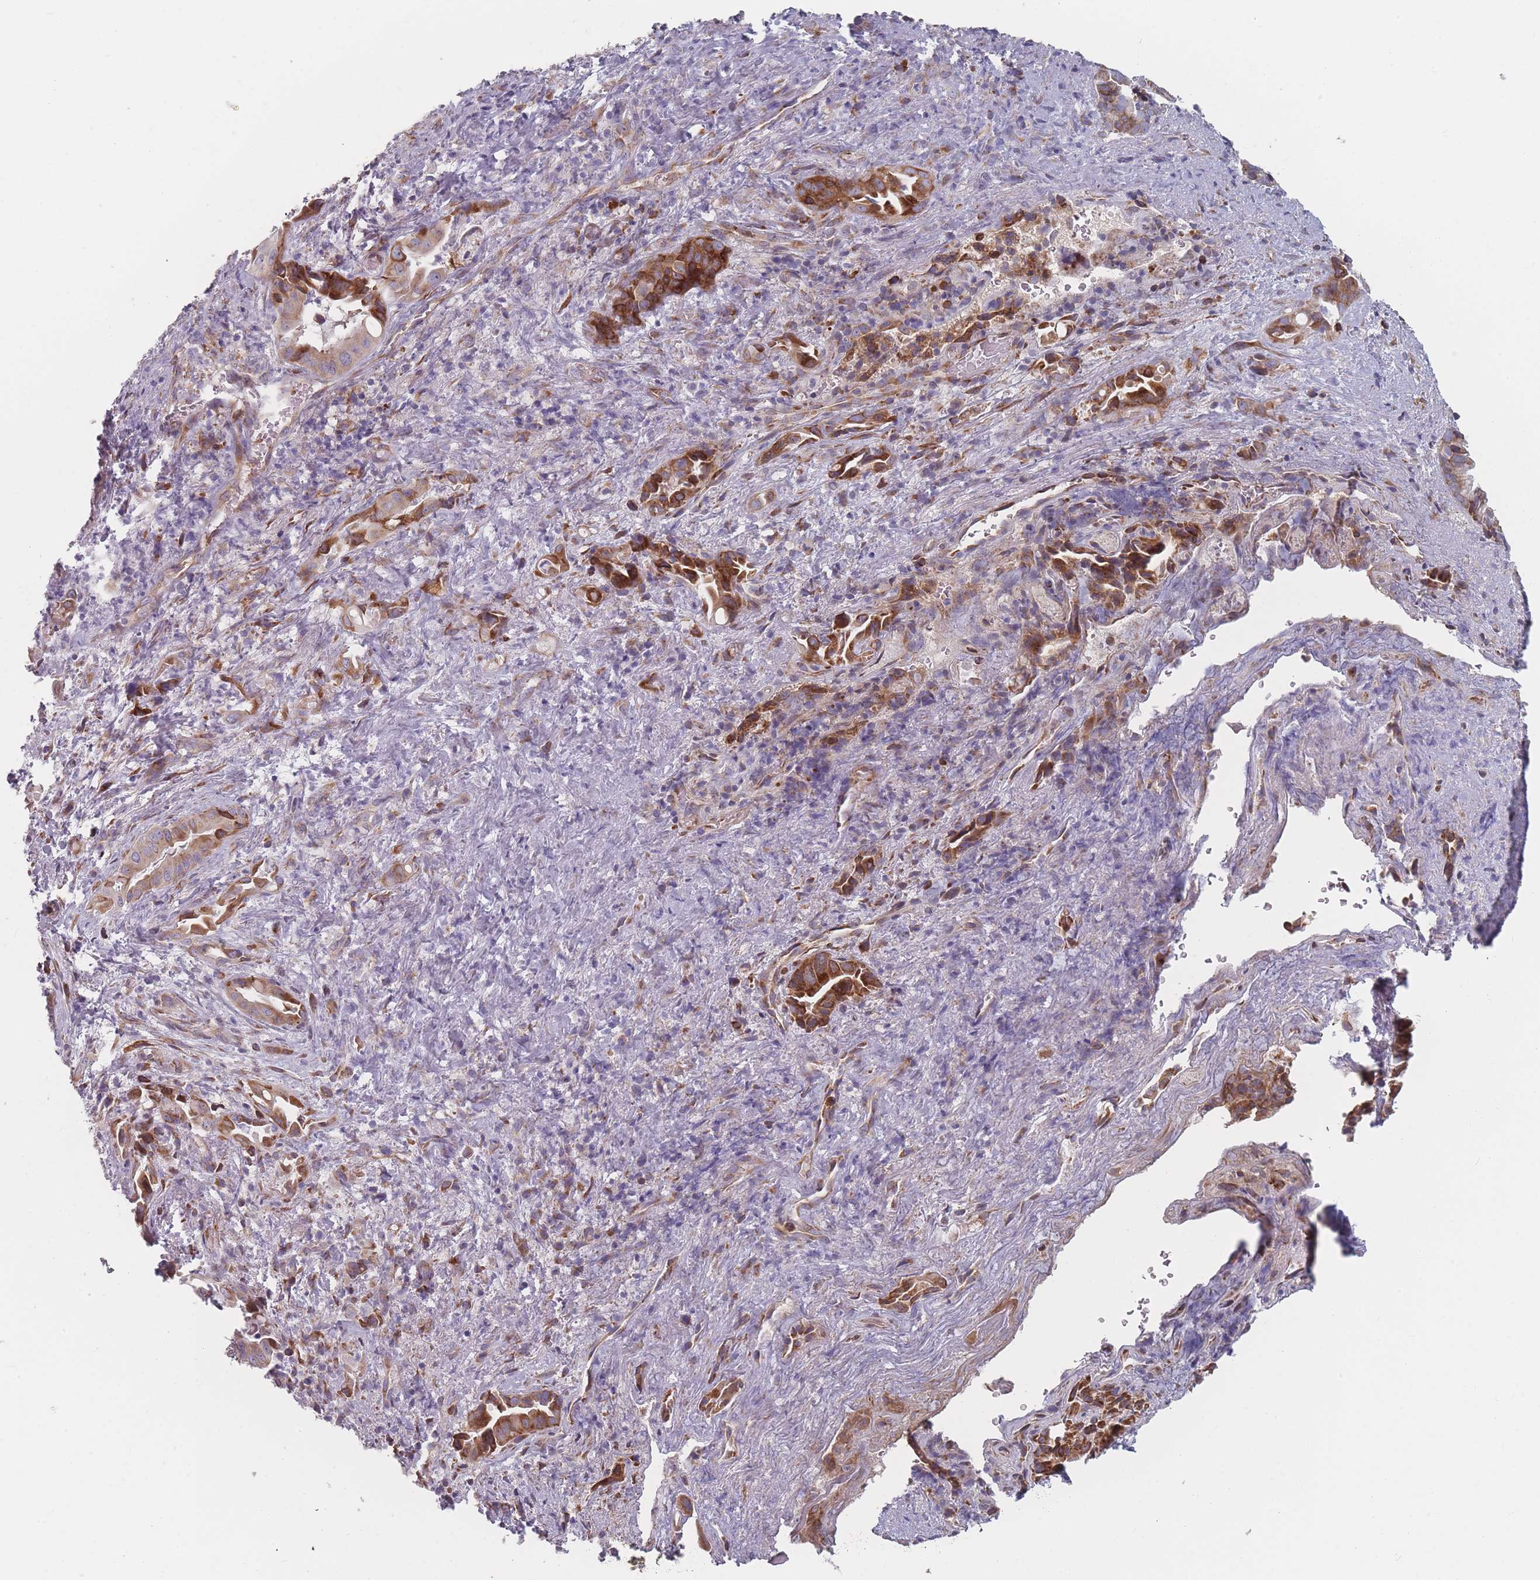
{"staining": {"intensity": "strong", "quantity": ">75%", "location": "cytoplasmic/membranous"}, "tissue": "liver cancer", "cell_type": "Tumor cells", "image_type": "cancer", "snomed": [{"axis": "morphology", "description": "Cholangiocarcinoma"}, {"axis": "topography", "description": "Liver"}], "caption": "Protein expression analysis of human liver cancer reveals strong cytoplasmic/membranous expression in about >75% of tumor cells.", "gene": "CACNG5", "patient": {"sex": "female", "age": 68}}